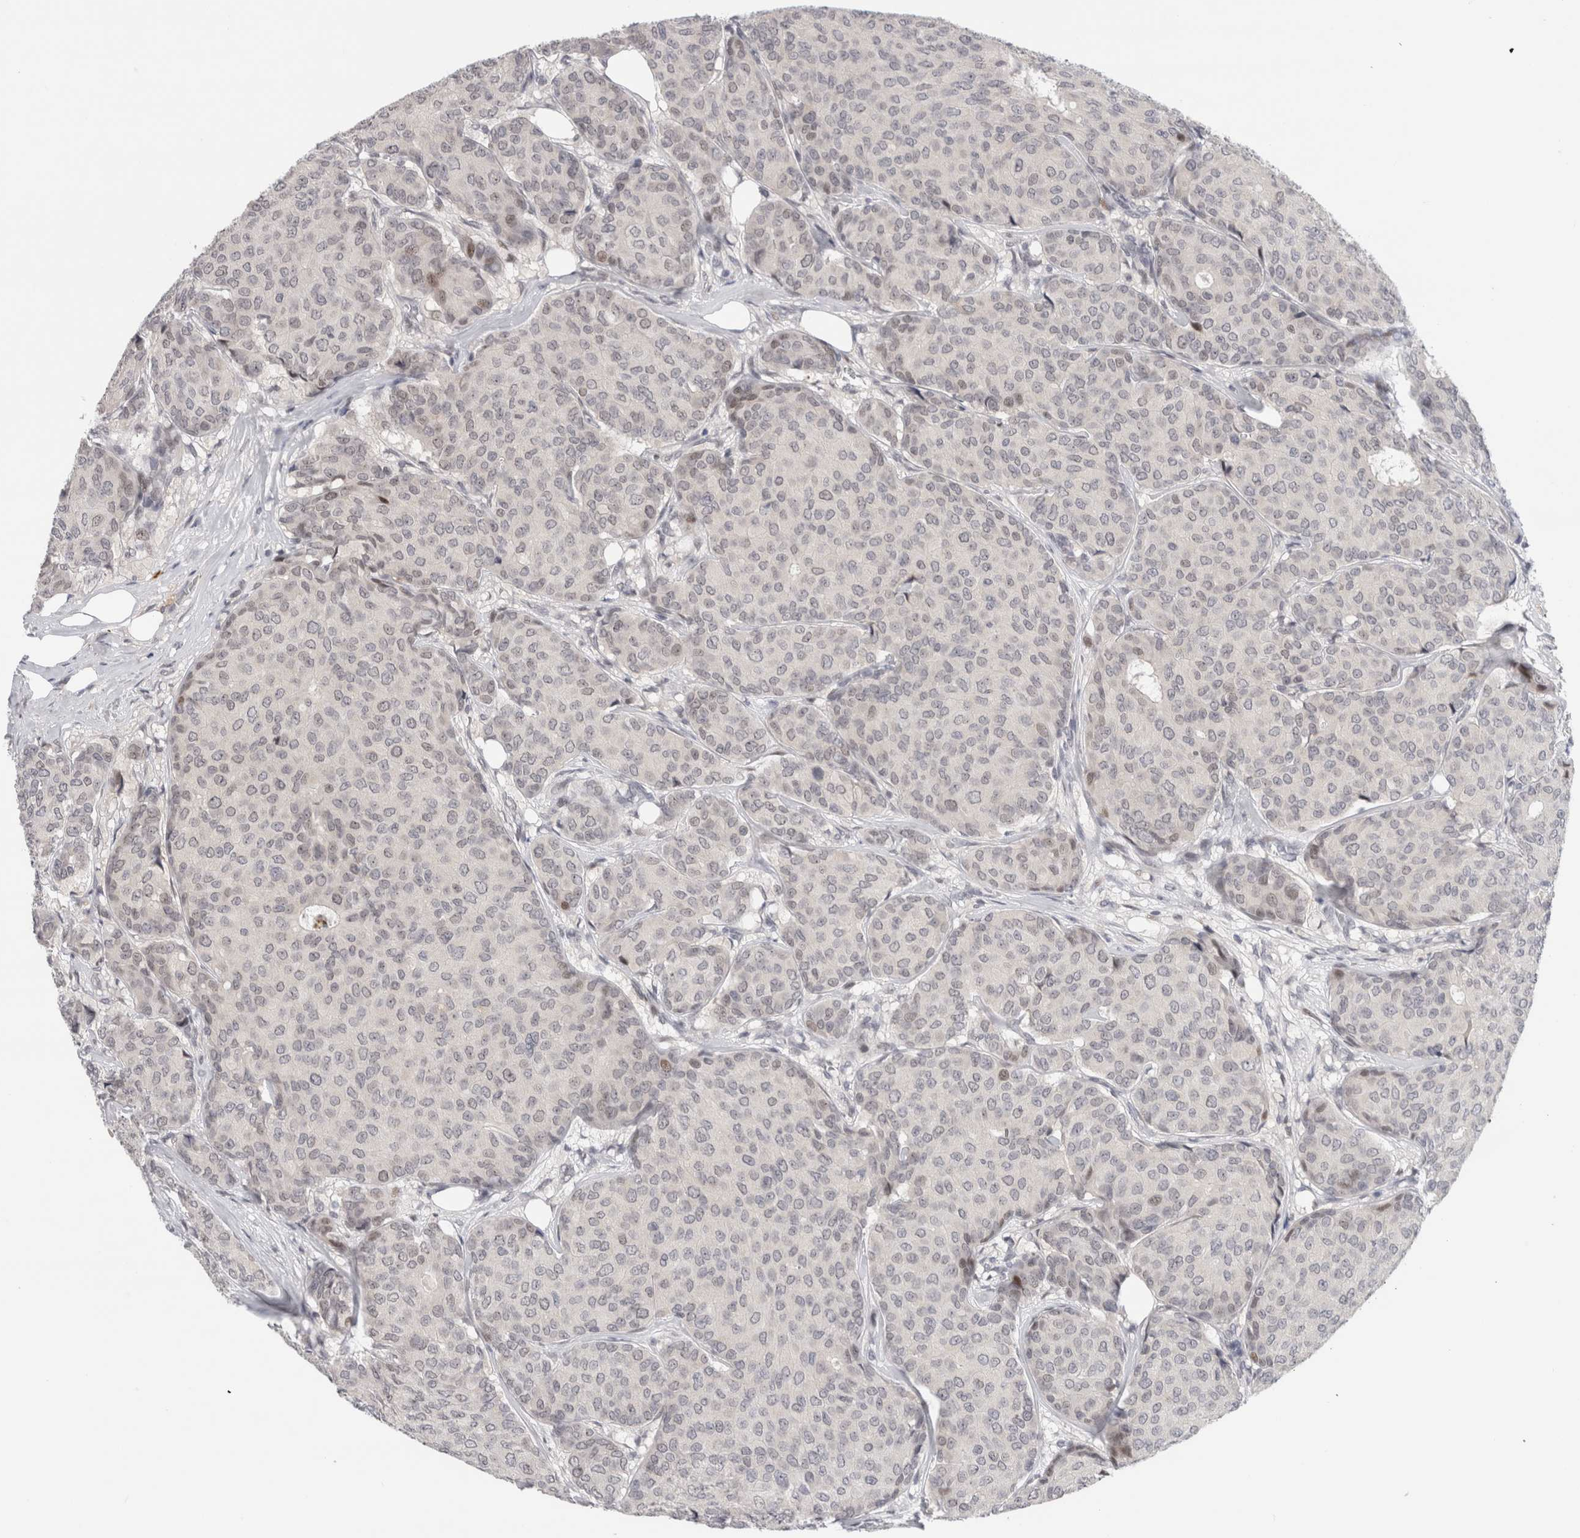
{"staining": {"intensity": "negative", "quantity": "none", "location": "none"}, "tissue": "breast cancer", "cell_type": "Tumor cells", "image_type": "cancer", "snomed": [{"axis": "morphology", "description": "Duct carcinoma"}, {"axis": "topography", "description": "Breast"}], "caption": "DAB immunohistochemical staining of breast cancer (infiltrating ductal carcinoma) demonstrates no significant expression in tumor cells. (Brightfield microscopy of DAB (3,3'-diaminobenzidine) immunohistochemistry (IHC) at high magnification).", "gene": "ZNF521", "patient": {"sex": "female", "age": 75}}